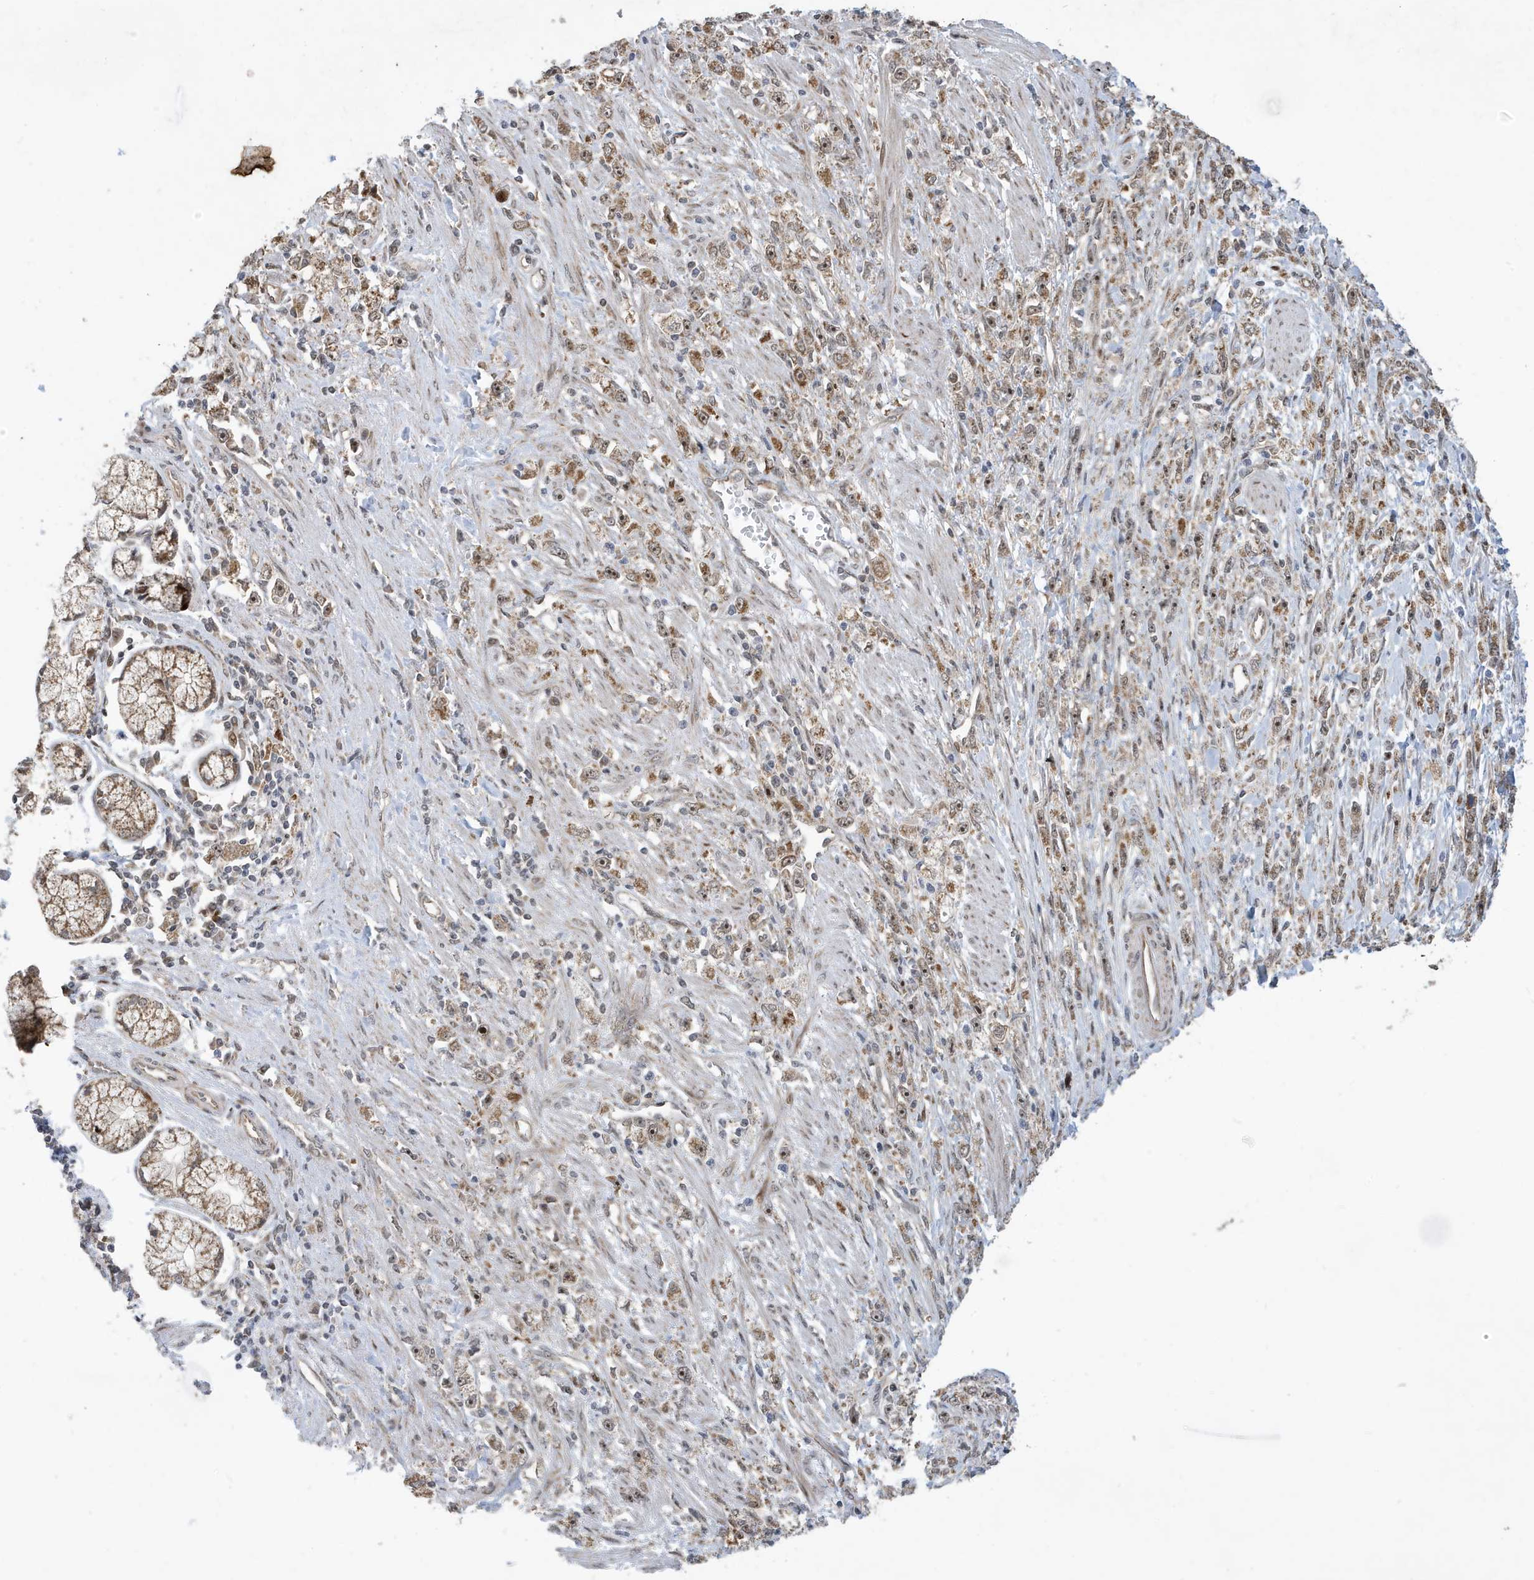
{"staining": {"intensity": "weak", "quantity": ">75%", "location": "cytoplasmic/membranous,nuclear"}, "tissue": "stomach cancer", "cell_type": "Tumor cells", "image_type": "cancer", "snomed": [{"axis": "morphology", "description": "Adenocarcinoma, NOS"}, {"axis": "topography", "description": "Stomach"}], "caption": "A micrograph showing weak cytoplasmic/membranous and nuclear positivity in about >75% of tumor cells in stomach cancer (adenocarcinoma), as visualized by brown immunohistochemical staining.", "gene": "FAM9B", "patient": {"sex": "female", "age": 59}}